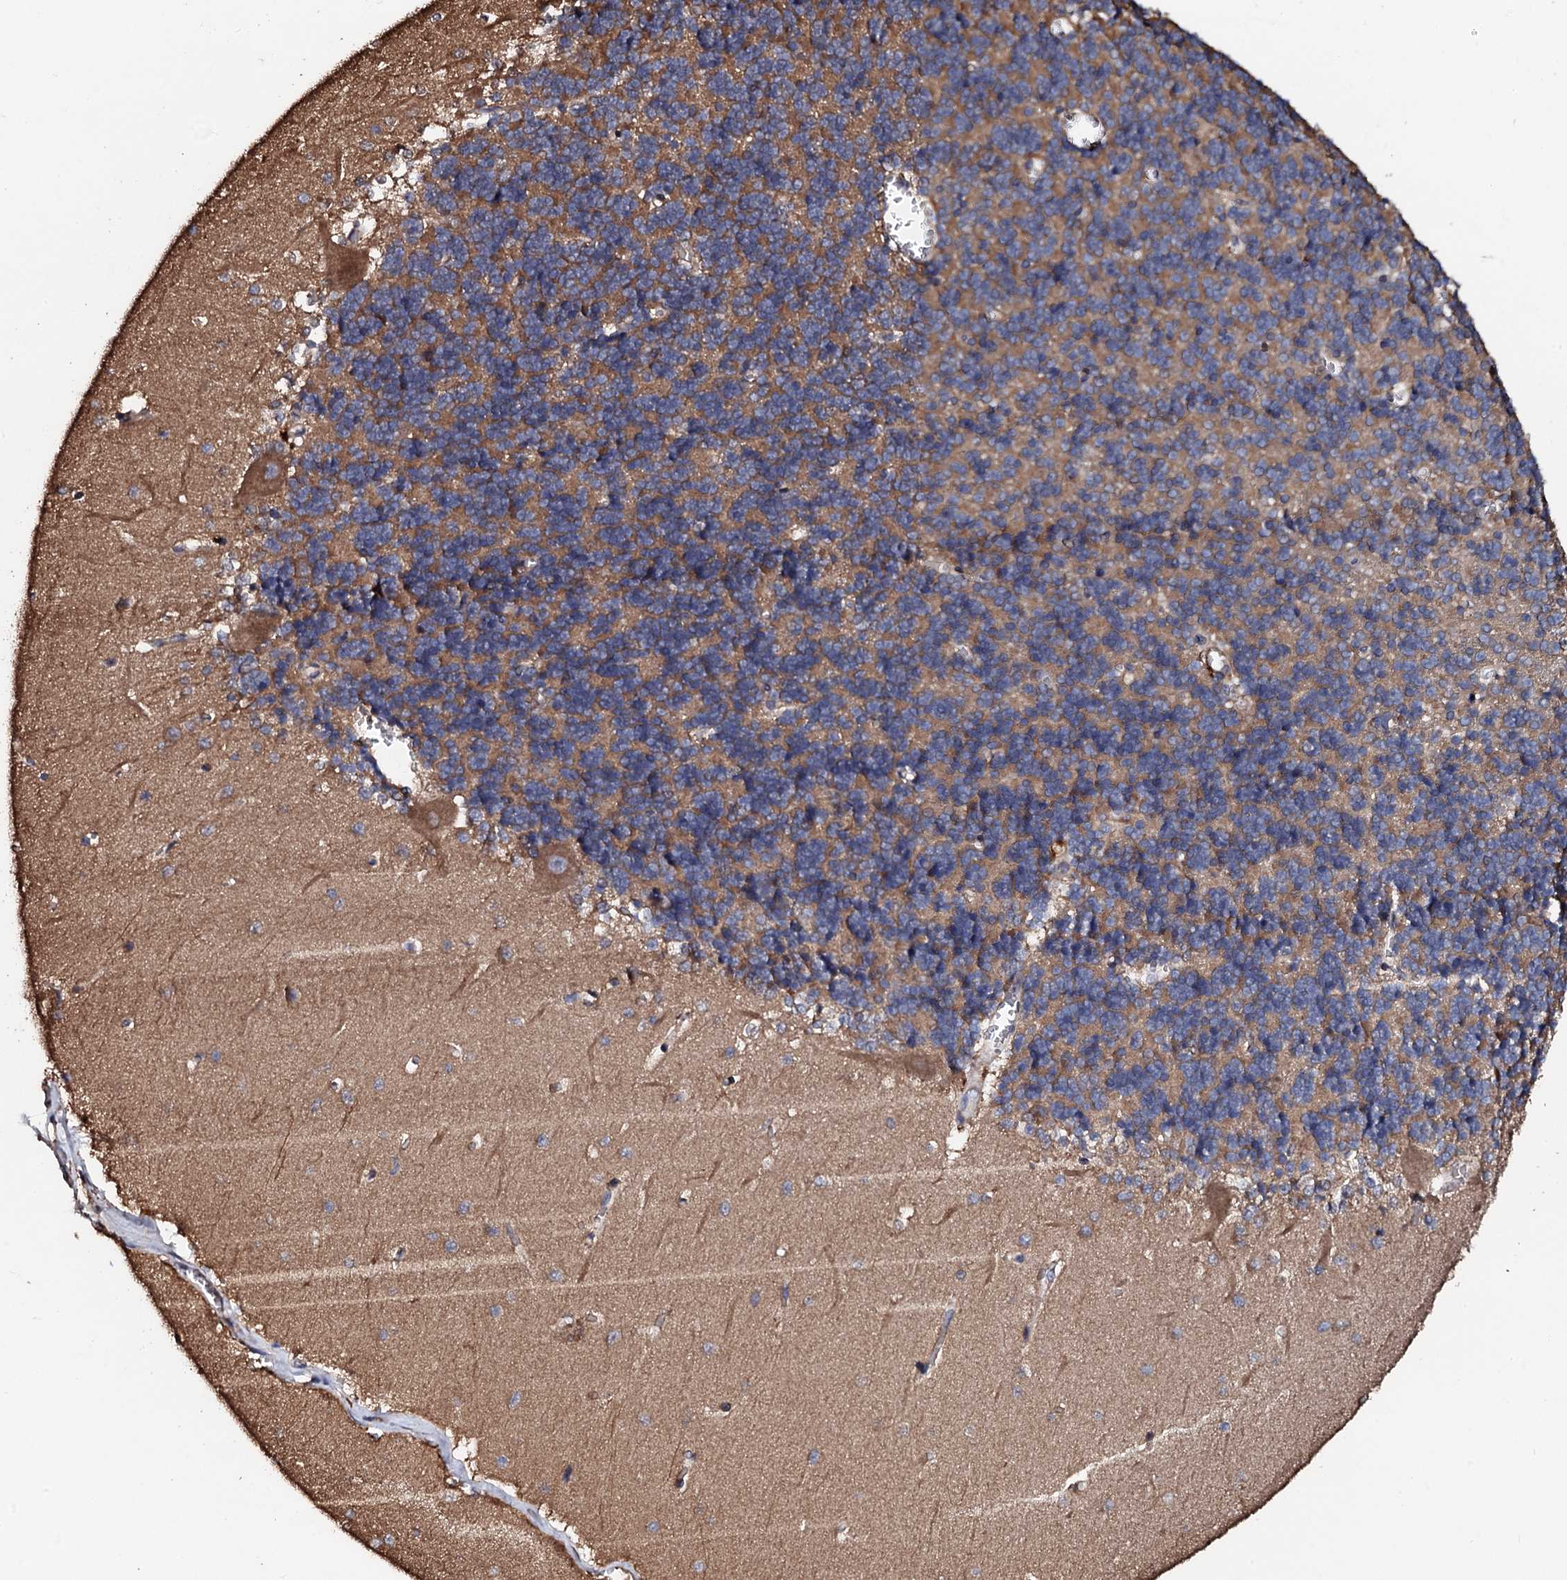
{"staining": {"intensity": "moderate", "quantity": ">75%", "location": "cytoplasmic/membranous"}, "tissue": "cerebellum", "cell_type": "Cells in granular layer", "image_type": "normal", "snomed": [{"axis": "morphology", "description": "Normal tissue, NOS"}, {"axis": "topography", "description": "Cerebellum"}], "caption": "This micrograph demonstrates IHC staining of unremarkable human cerebellum, with medium moderate cytoplasmic/membranous positivity in approximately >75% of cells in granular layer.", "gene": "CKAP5", "patient": {"sex": "male", "age": 37}}